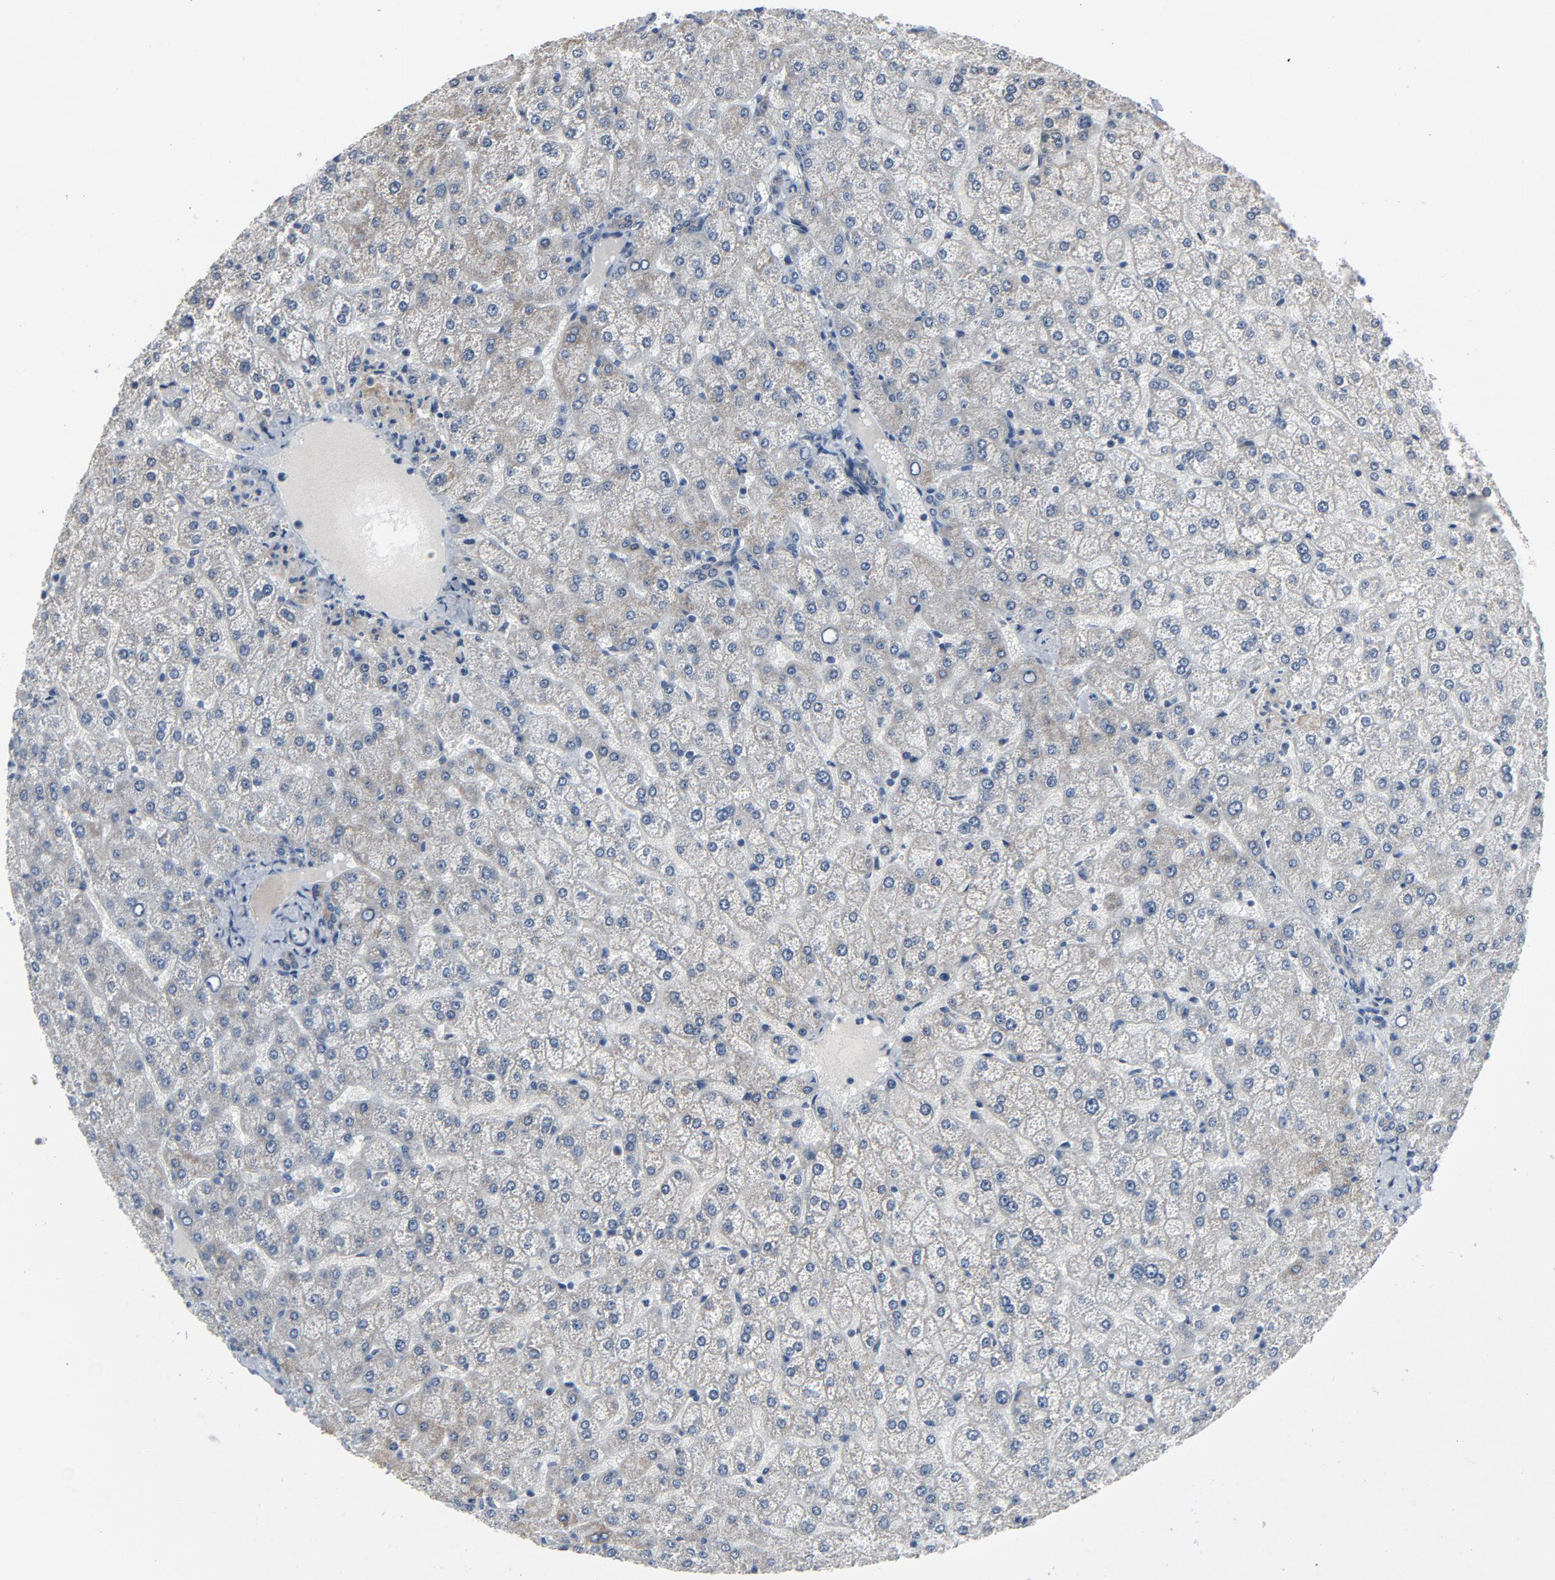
{"staining": {"intensity": "weak", "quantity": "25%-75%", "location": "cytoplasmic/membranous"}, "tissue": "liver", "cell_type": "Cholangiocytes", "image_type": "normal", "snomed": [{"axis": "morphology", "description": "Normal tissue, NOS"}, {"axis": "topography", "description": "Liver"}], "caption": "Brown immunohistochemical staining in normal liver exhibits weak cytoplasmic/membranous expression in about 25%-75% of cholangiocytes.", "gene": "GPX2", "patient": {"sex": "female", "age": 32}}